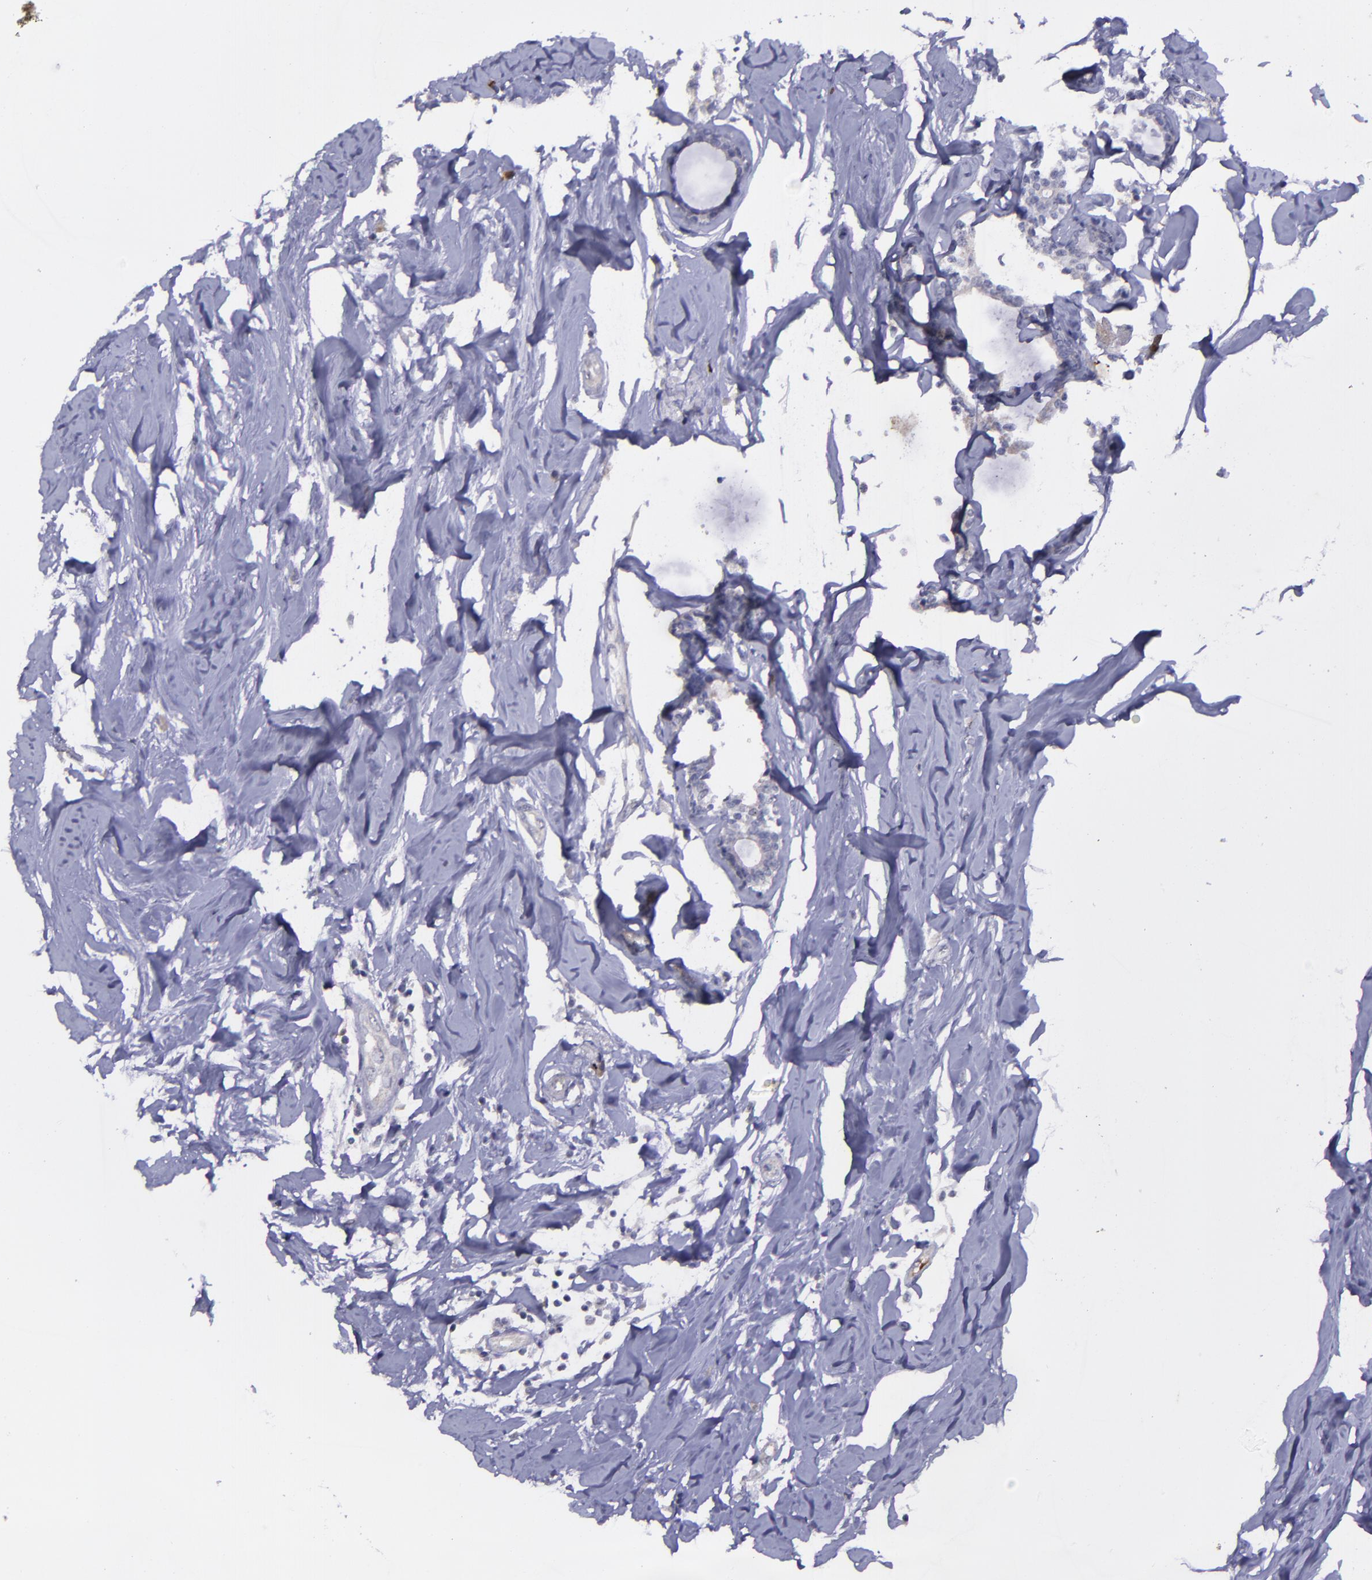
{"staining": {"intensity": "negative", "quantity": "none", "location": "none"}, "tissue": "breast cancer", "cell_type": "Tumor cells", "image_type": "cancer", "snomed": [{"axis": "morphology", "description": "Lobular carcinoma"}, {"axis": "topography", "description": "Breast"}], "caption": "Immunohistochemistry (IHC) photomicrograph of human breast cancer (lobular carcinoma) stained for a protein (brown), which shows no positivity in tumor cells.", "gene": "MASP1", "patient": {"sex": "female", "age": 51}}